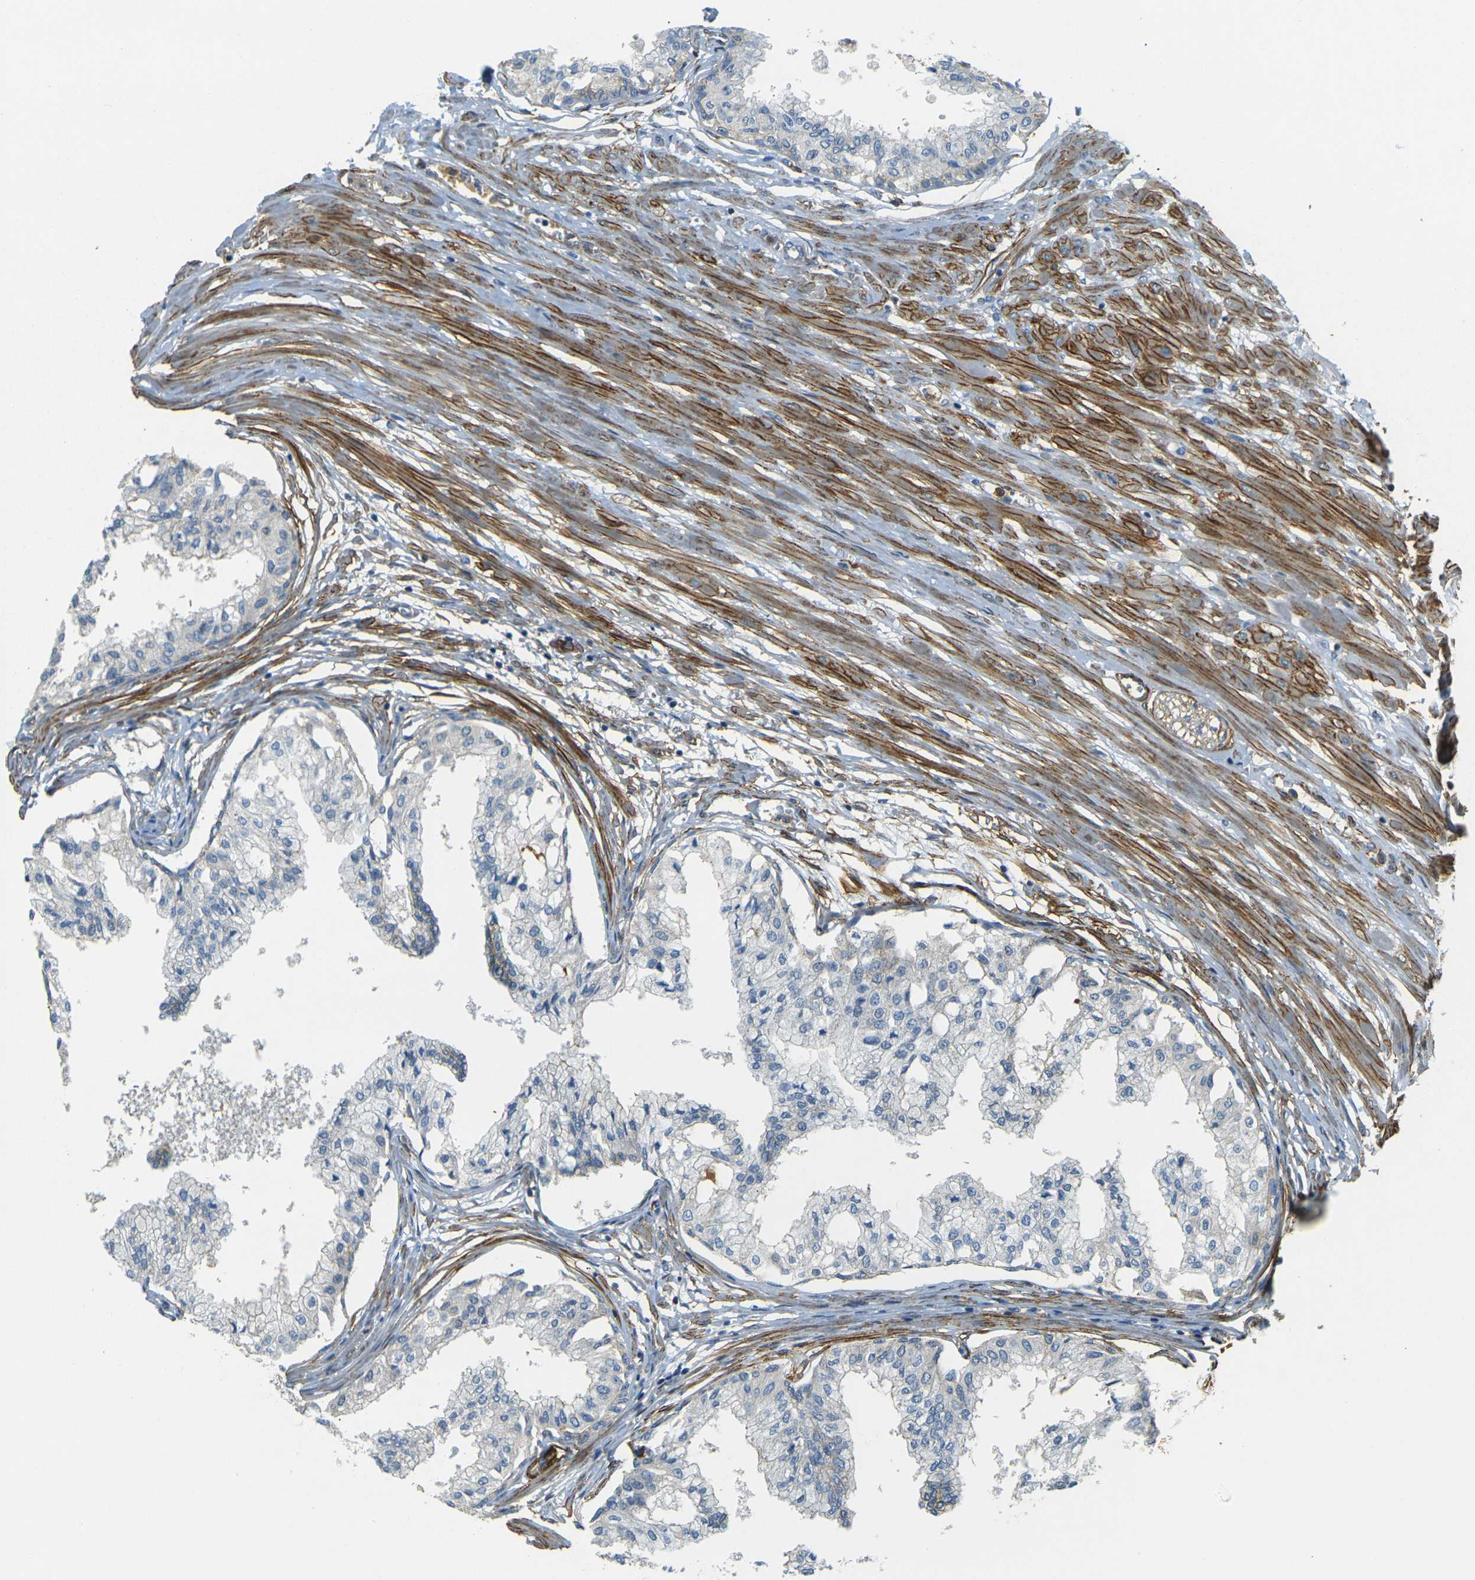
{"staining": {"intensity": "moderate", "quantity": "25%-75%", "location": "cytoplasmic/membranous"}, "tissue": "prostate", "cell_type": "Glandular cells", "image_type": "normal", "snomed": [{"axis": "morphology", "description": "Normal tissue, NOS"}, {"axis": "topography", "description": "Prostate"}, {"axis": "topography", "description": "Seminal veicle"}], "caption": "Immunohistochemical staining of normal prostate demonstrates 25%-75% levels of moderate cytoplasmic/membranous protein positivity in approximately 25%-75% of glandular cells.", "gene": "EPHA7", "patient": {"sex": "male", "age": 60}}